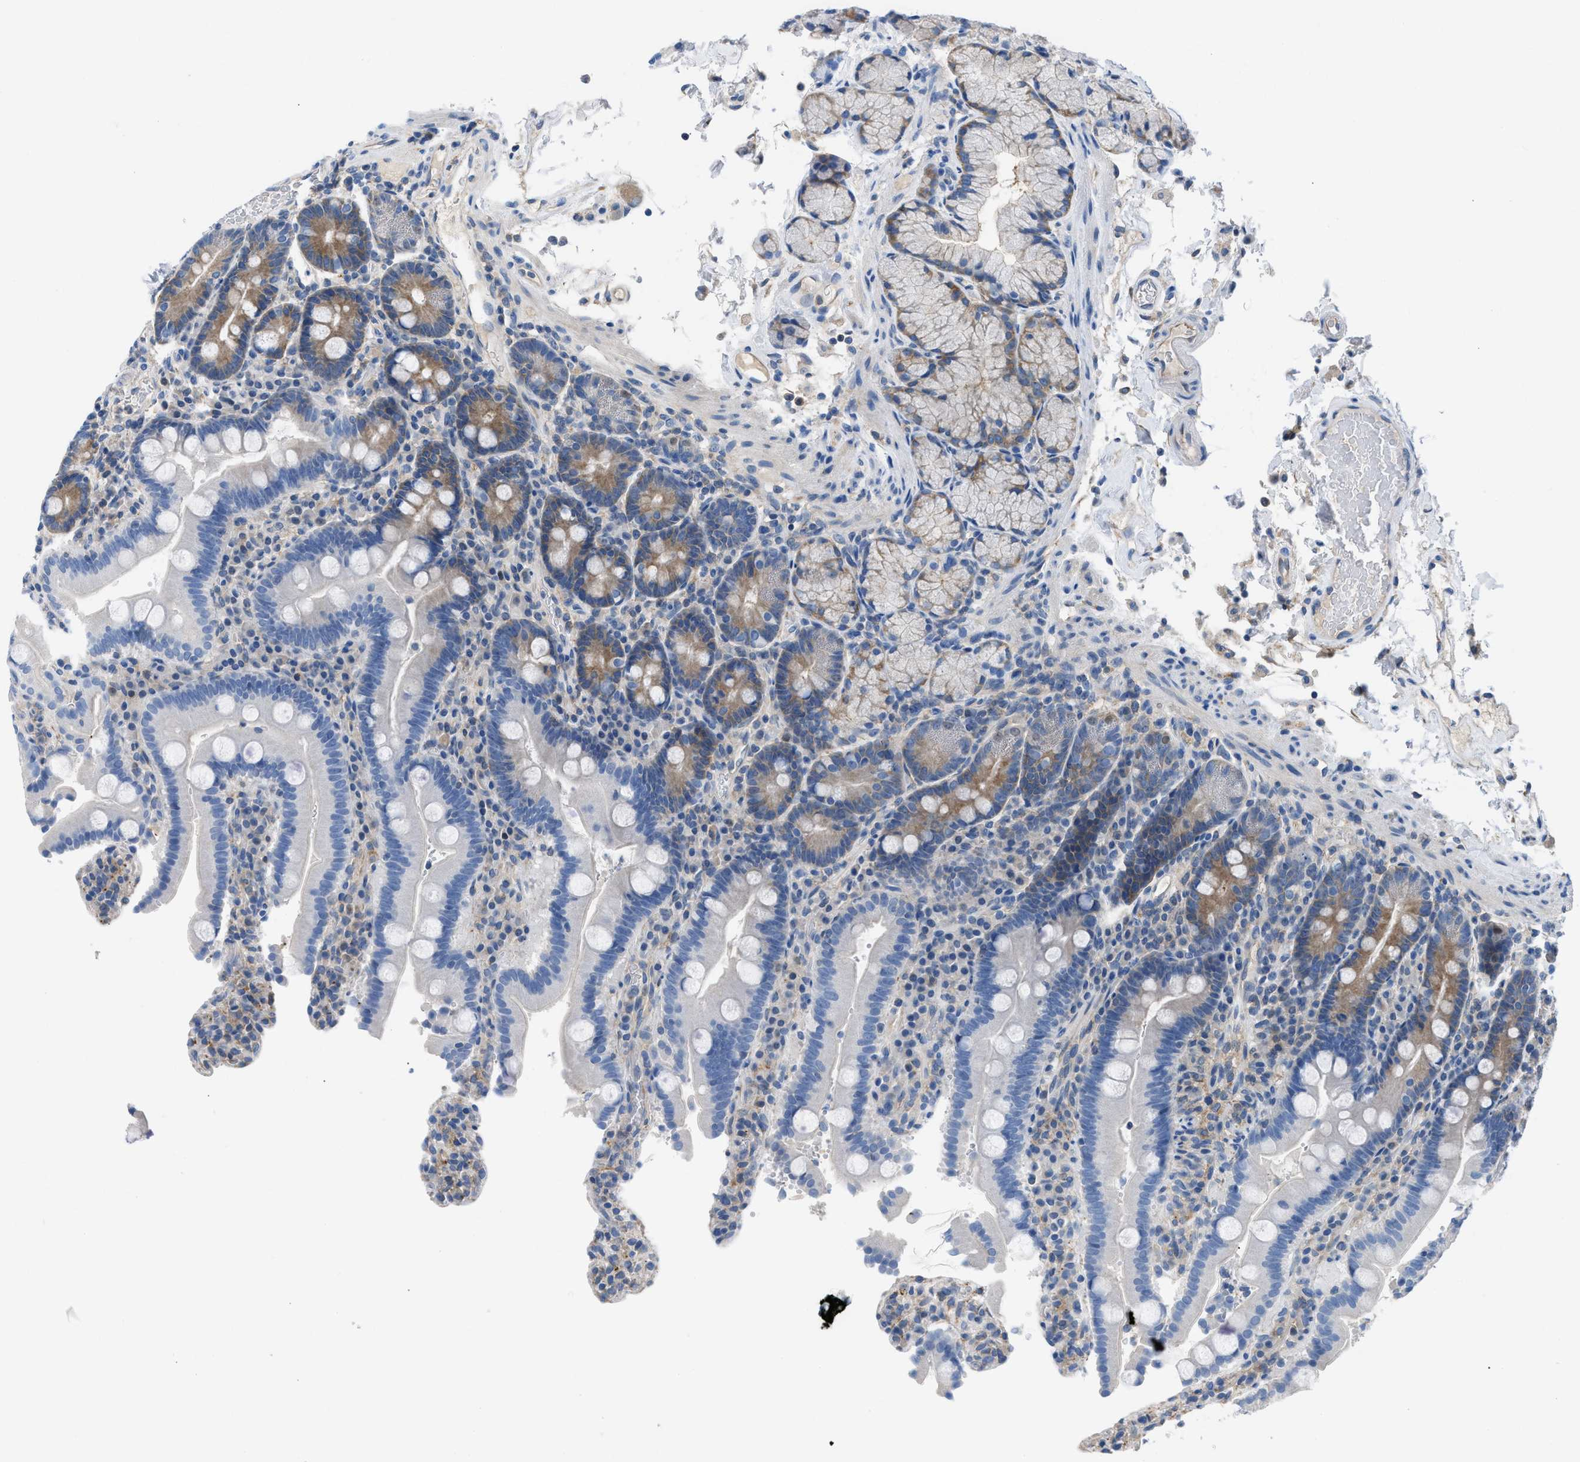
{"staining": {"intensity": "moderate", "quantity": "<25%", "location": "cytoplasmic/membranous"}, "tissue": "duodenum", "cell_type": "Glandular cells", "image_type": "normal", "snomed": [{"axis": "morphology", "description": "Normal tissue, NOS"}, {"axis": "topography", "description": "Small intestine, NOS"}], "caption": "Immunohistochemistry (IHC) histopathology image of unremarkable human duodenum stained for a protein (brown), which reveals low levels of moderate cytoplasmic/membranous expression in about <25% of glandular cells.", "gene": "BNC2", "patient": {"sex": "female", "age": 71}}